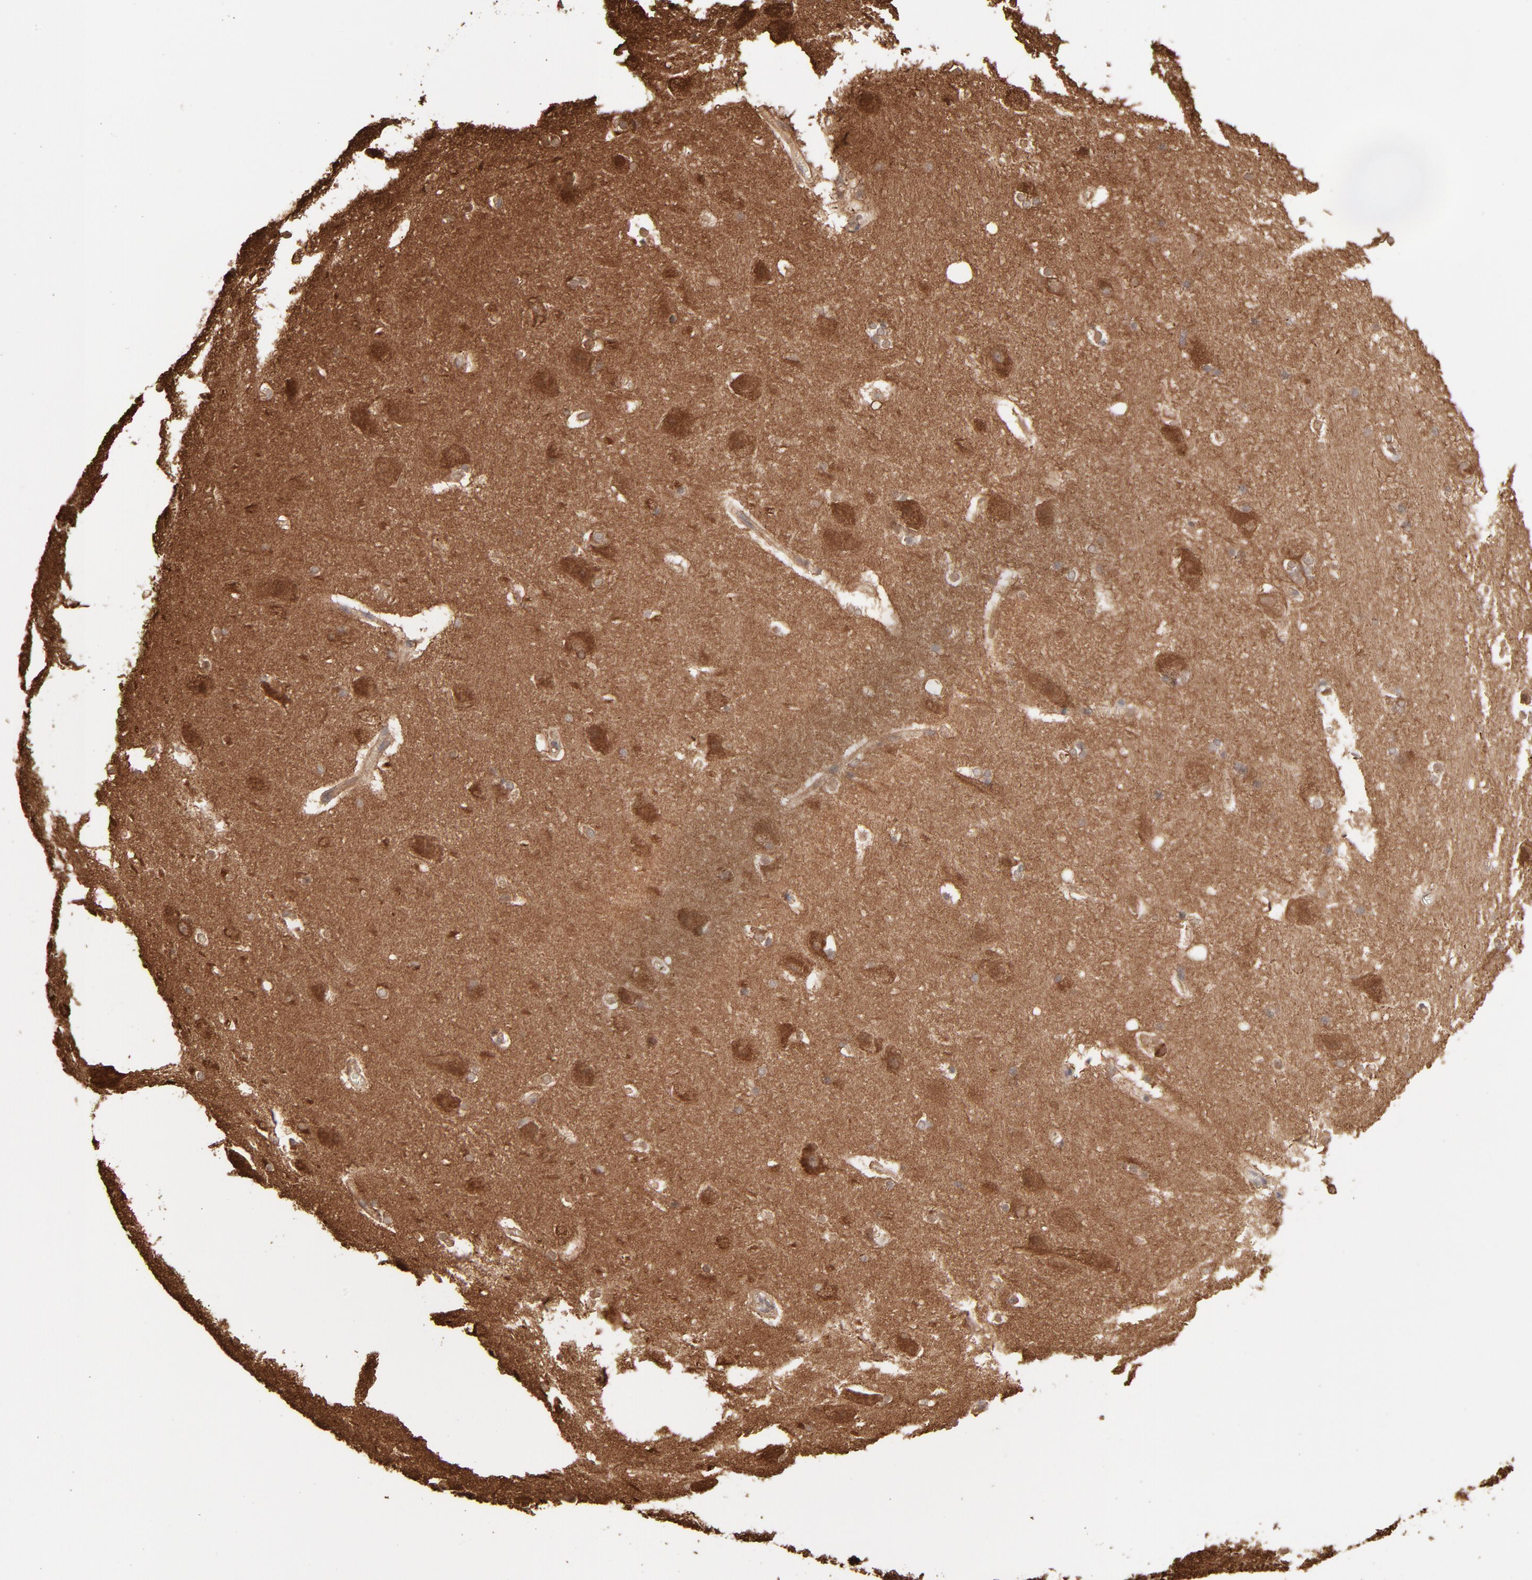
{"staining": {"intensity": "moderate", "quantity": "25%-75%", "location": "cytoplasmic/membranous"}, "tissue": "hippocampus", "cell_type": "Glial cells", "image_type": "normal", "snomed": [{"axis": "morphology", "description": "Normal tissue, NOS"}, {"axis": "topography", "description": "Hippocampus"}], "caption": "Immunohistochemistry (IHC) image of benign hippocampus stained for a protein (brown), which shows medium levels of moderate cytoplasmic/membranous staining in about 25%-75% of glial cells.", "gene": "PPP2CA", "patient": {"sex": "female", "age": 19}}